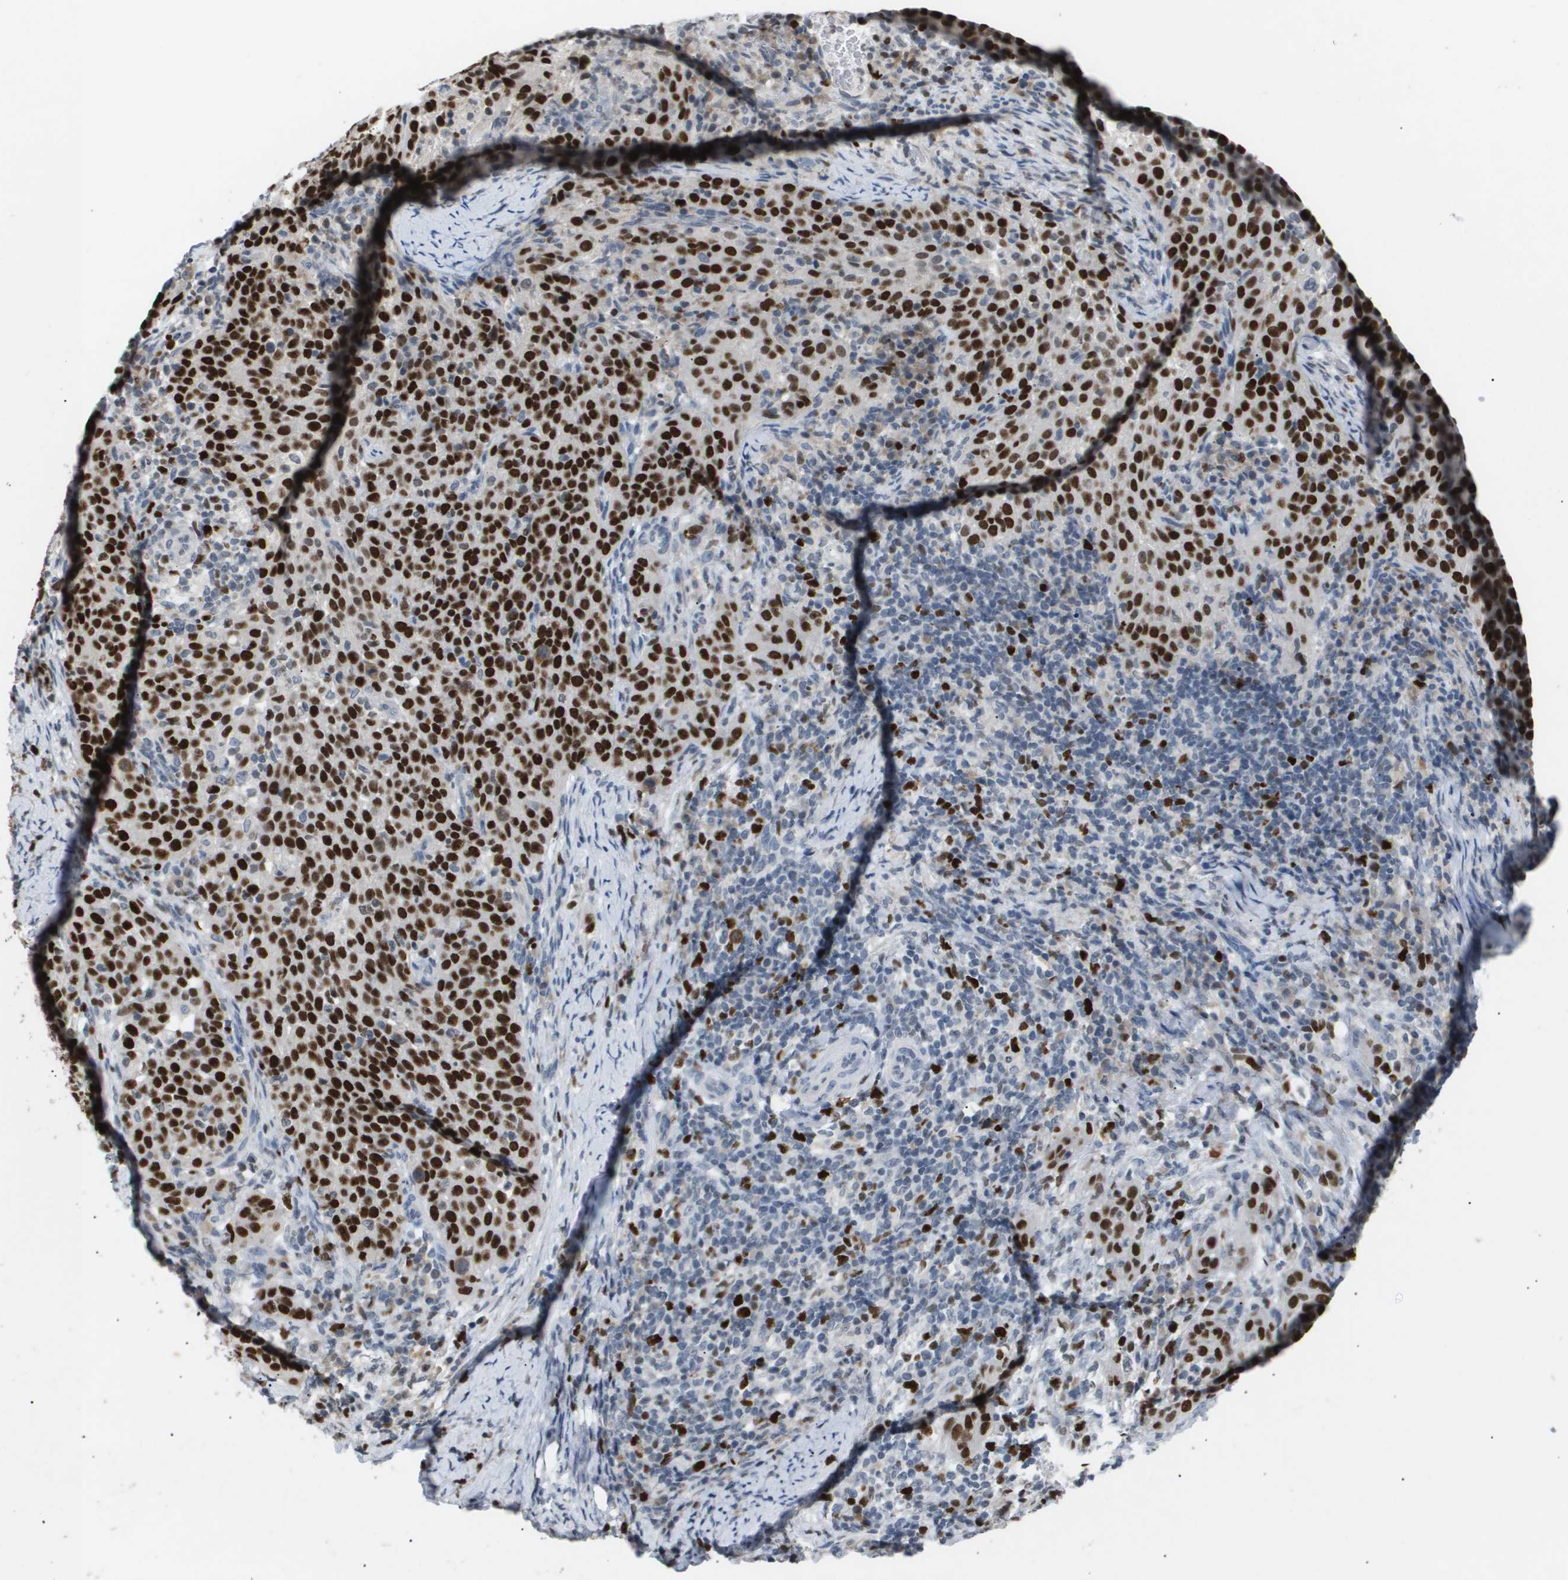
{"staining": {"intensity": "strong", "quantity": ">75%", "location": "nuclear"}, "tissue": "cervical cancer", "cell_type": "Tumor cells", "image_type": "cancer", "snomed": [{"axis": "morphology", "description": "Squamous cell carcinoma, NOS"}, {"axis": "topography", "description": "Cervix"}], "caption": "Protein expression analysis of cervical squamous cell carcinoma shows strong nuclear staining in about >75% of tumor cells.", "gene": "ANAPC2", "patient": {"sex": "female", "age": 51}}